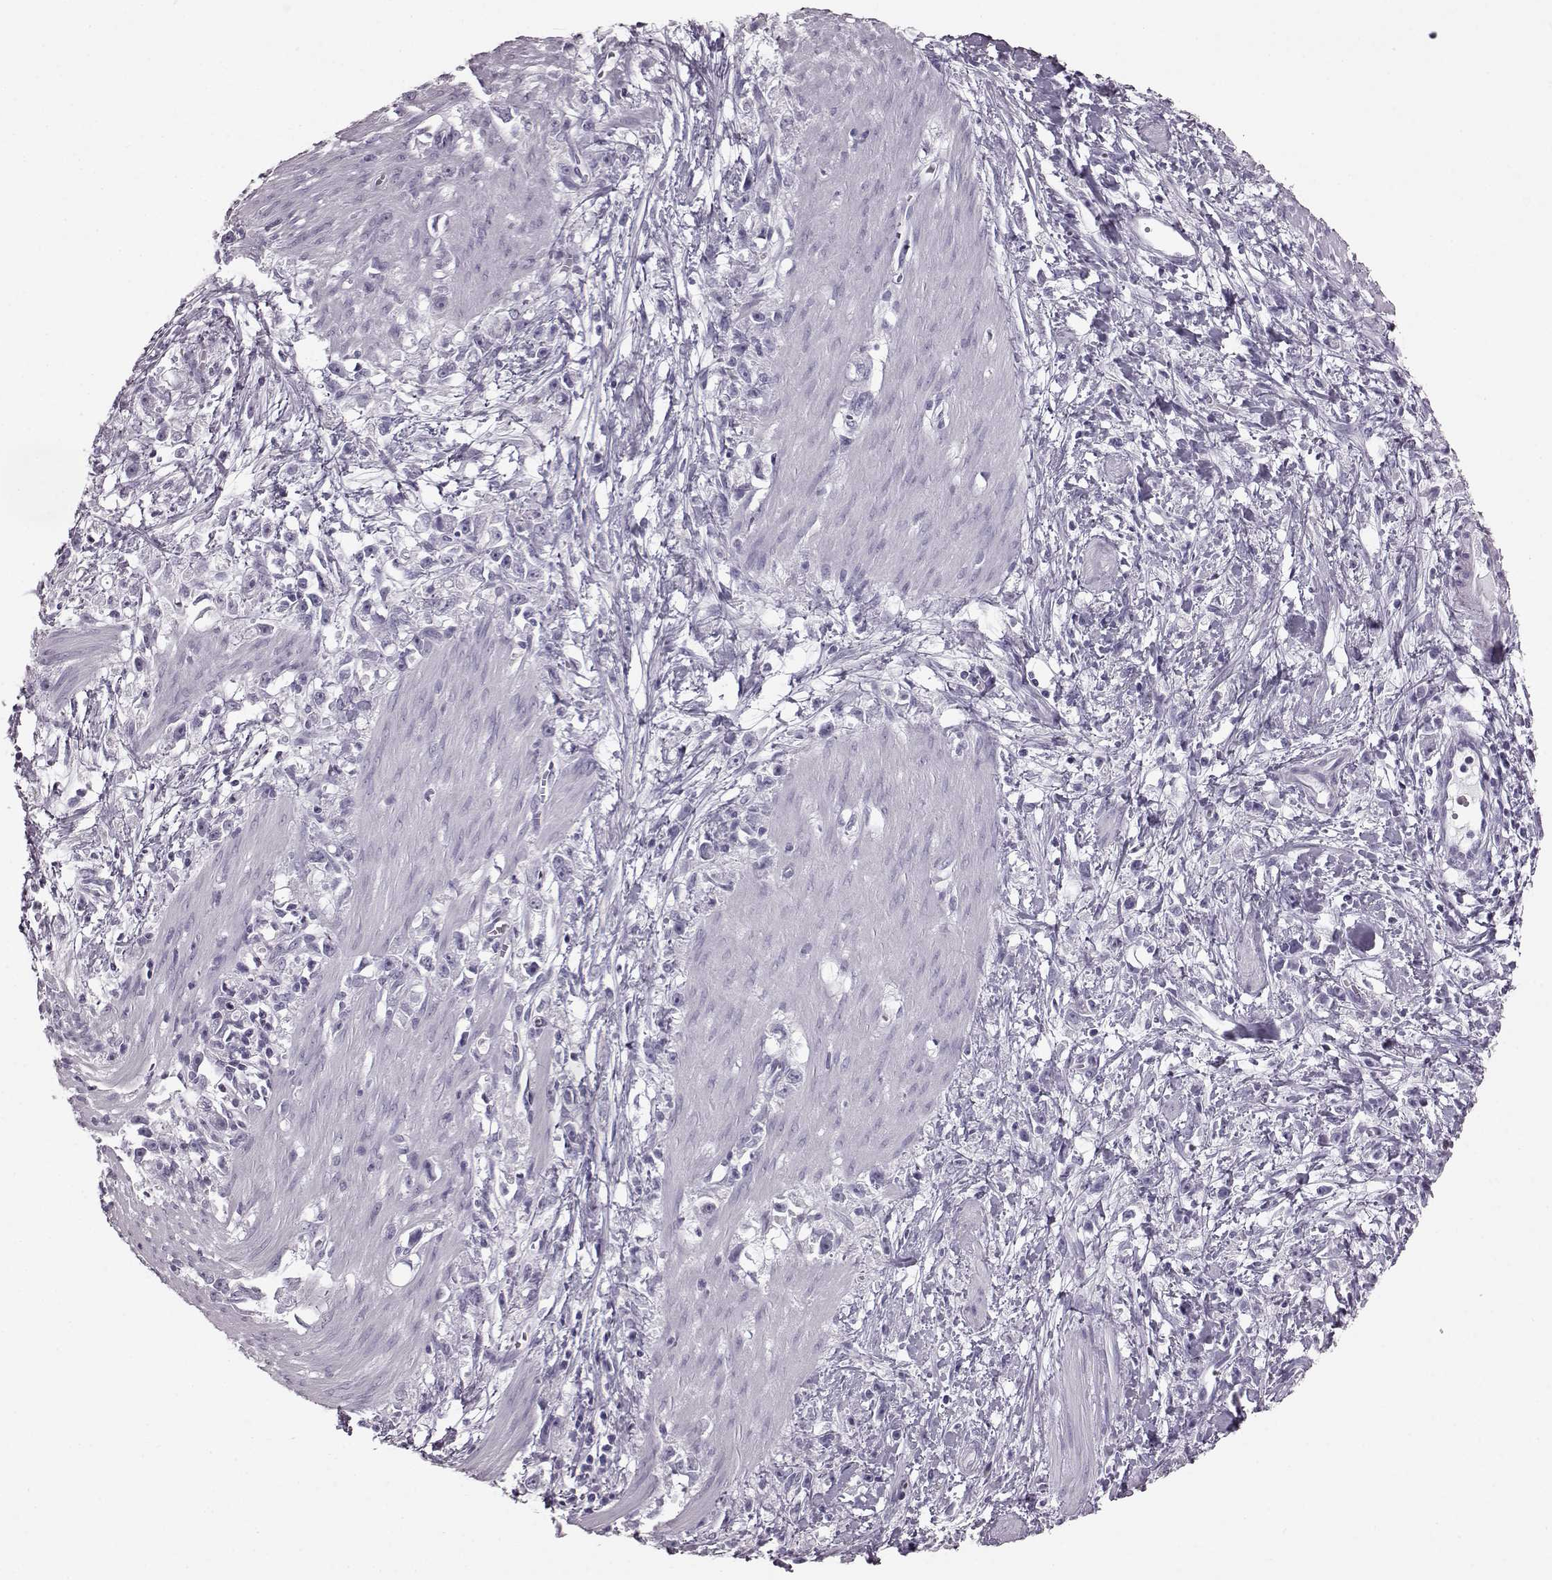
{"staining": {"intensity": "negative", "quantity": "none", "location": "none"}, "tissue": "stomach cancer", "cell_type": "Tumor cells", "image_type": "cancer", "snomed": [{"axis": "morphology", "description": "Adenocarcinoma, NOS"}, {"axis": "topography", "description": "Stomach"}], "caption": "Photomicrograph shows no significant protein expression in tumor cells of adenocarcinoma (stomach).", "gene": "JSRP1", "patient": {"sex": "female", "age": 59}}